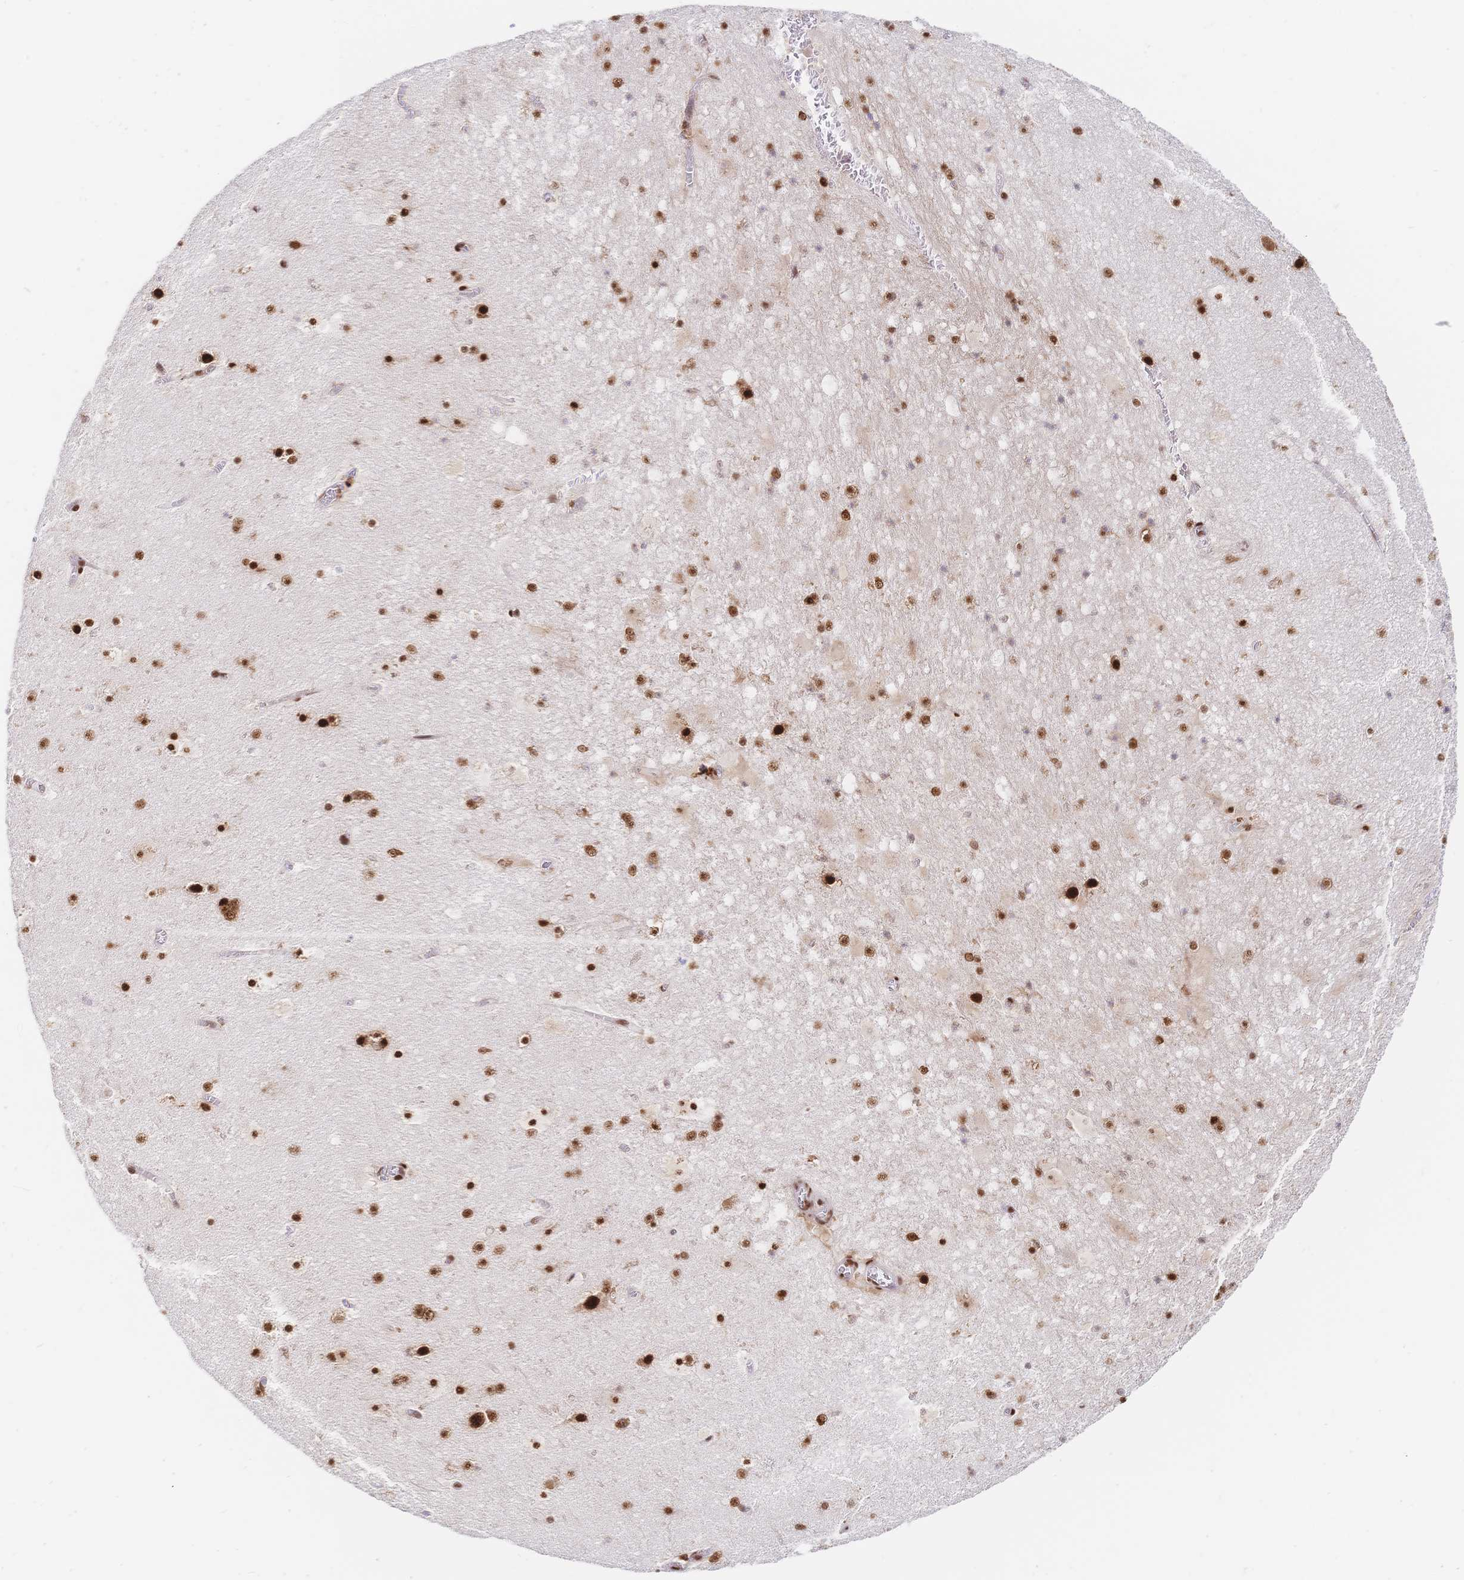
{"staining": {"intensity": "strong", "quantity": ">75%", "location": "nuclear"}, "tissue": "hippocampus", "cell_type": "Glial cells", "image_type": "normal", "snomed": [{"axis": "morphology", "description": "Normal tissue, NOS"}, {"axis": "topography", "description": "Hippocampus"}], "caption": "A brown stain highlights strong nuclear staining of a protein in glial cells of benign human hippocampus.", "gene": "SRSF1", "patient": {"sex": "female", "age": 42}}